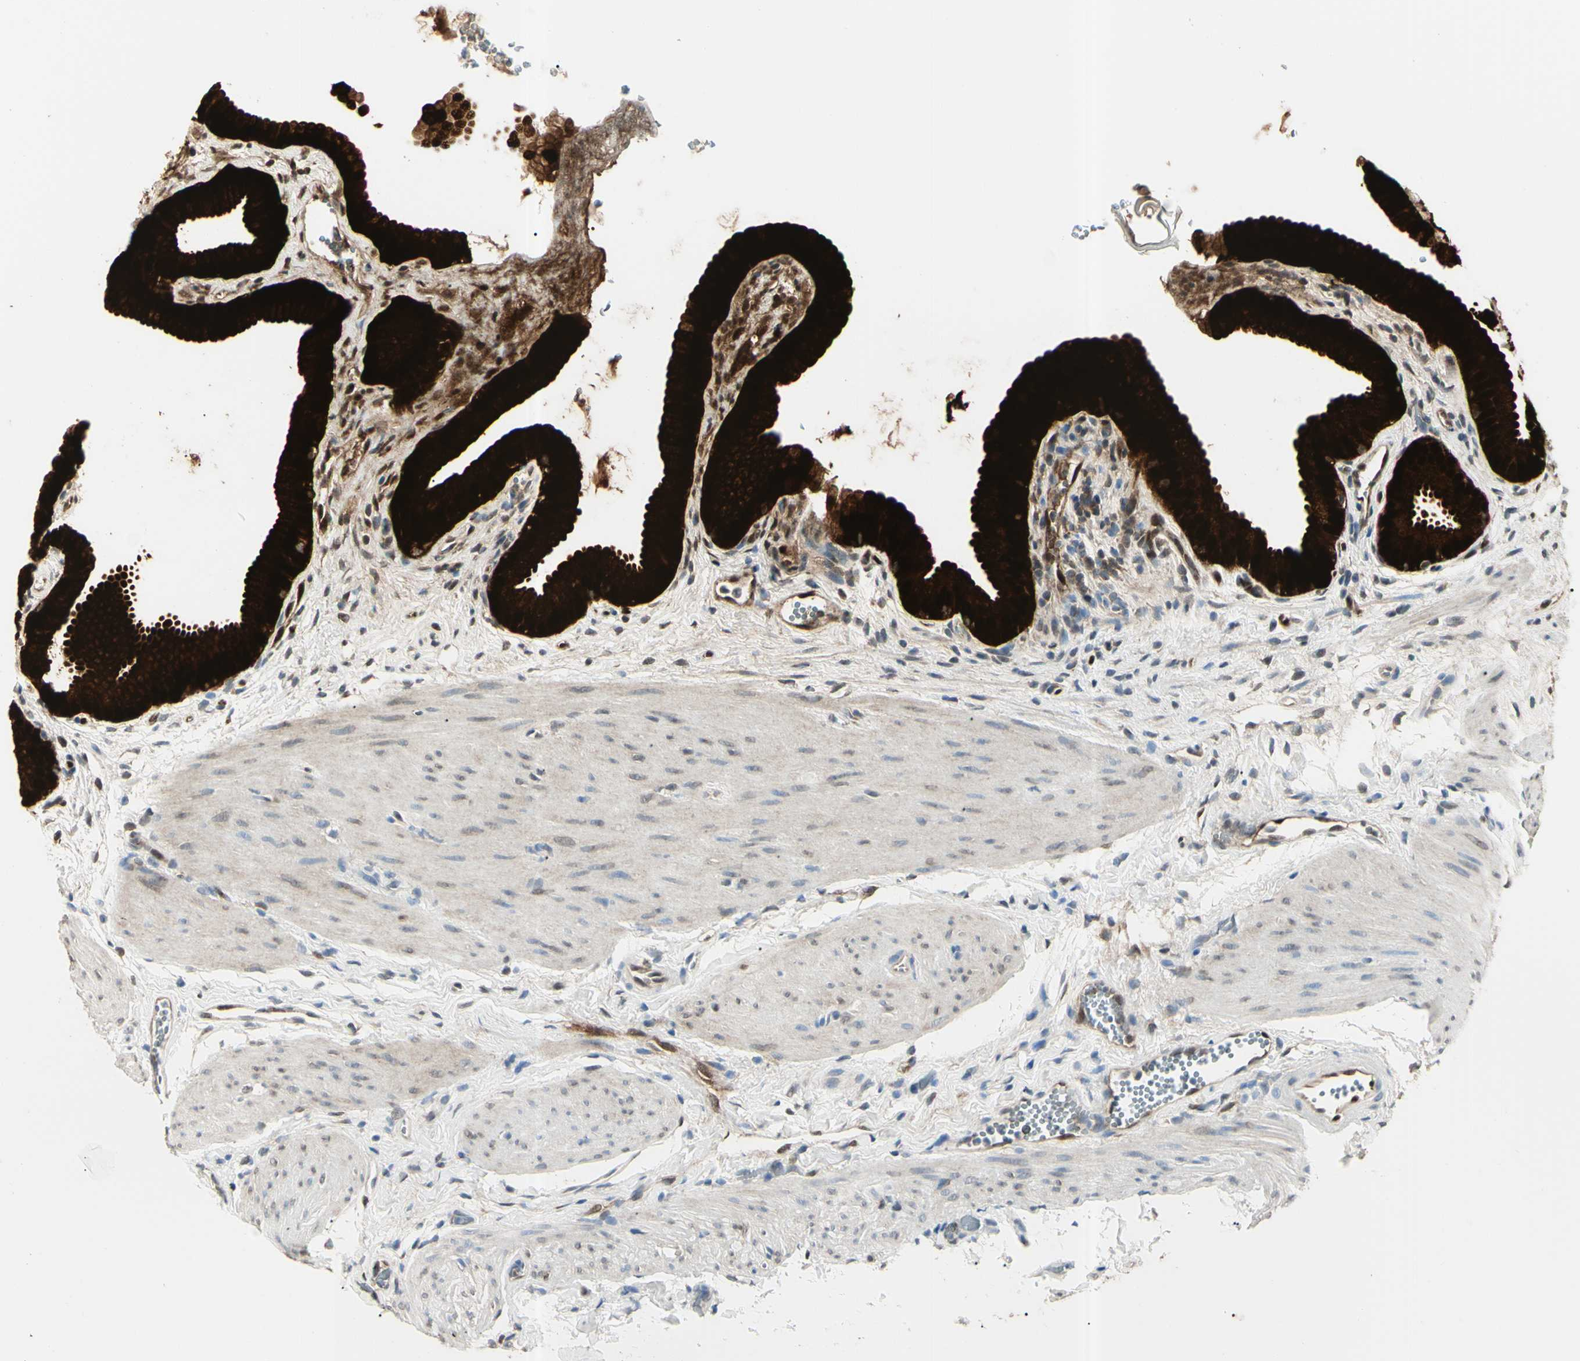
{"staining": {"intensity": "strong", "quantity": ">75%", "location": "cytoplasmic/membranous,nuclear"}, "tissue": "gallbladder", "cell_type": "Glandular cells", "image_type": "normal", "snomed": [{"axis": "morphology", "description": "Normal tissue, NOS"}, {"axis": "topography", "description": "Gallbladder"}], "caption": "Benign gallbladder shows strong cytoplasmic/membranous,nuclear staining in approximately >75% of glandular cells, visualized by immunohistochemistry.", "gene": "AKR1C3", "patient": {"sex": "female", "age": 64}}